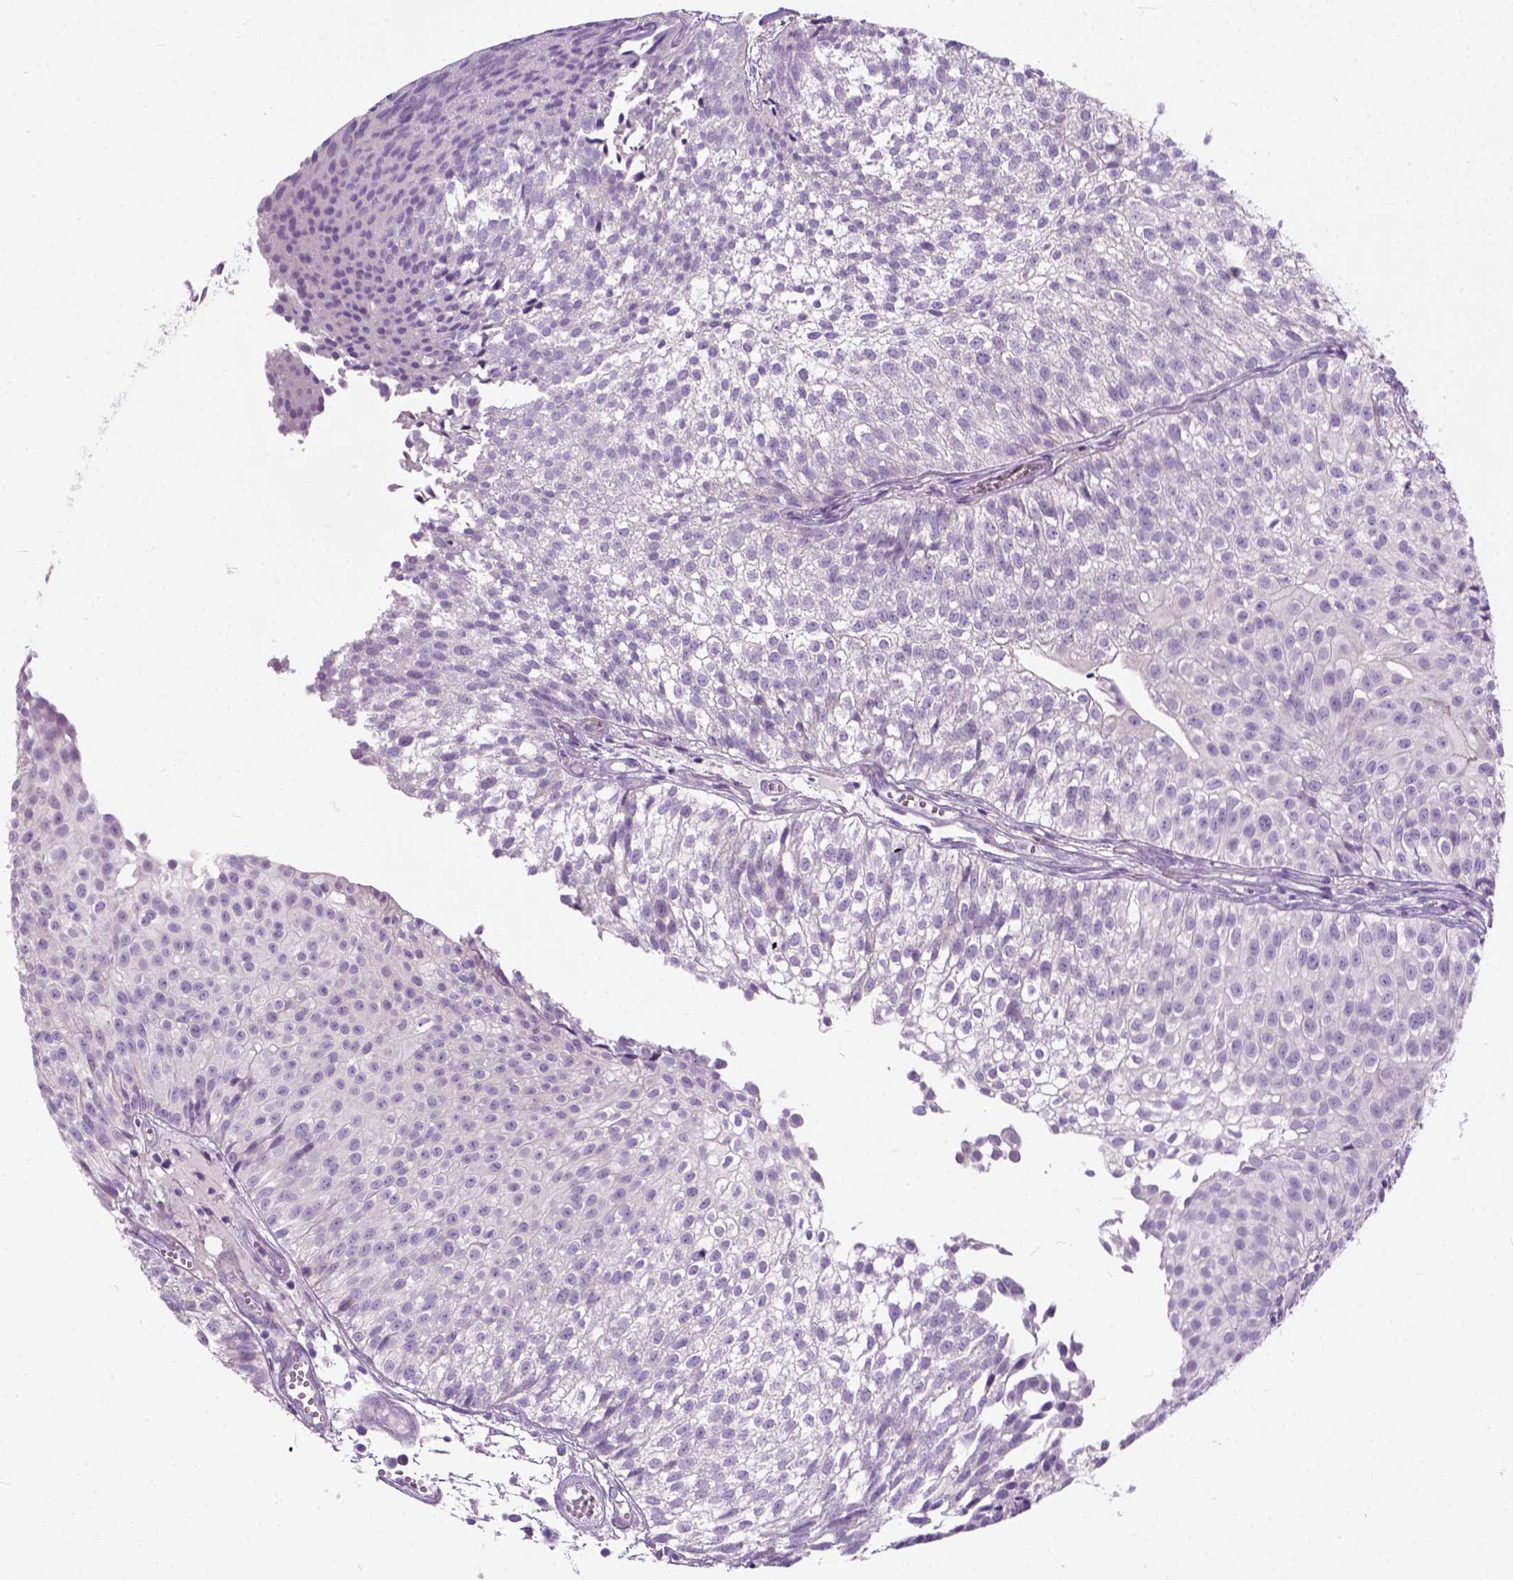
{"staining": {"intensity": "negative", "quantity": "none", "location": "none"}, "tissue": "urothelial cancer", "cell_type": "Tumor cells", "image_type": "cancer", "snomed": [{"axis": "morphology", "description": "Urothelial carcinoma, Low grade"}, {"axis": "topography", "description": "Urinary bladder"}], "caption": "DAB immunohistochemical staining of low-grade urothelial carcinoma shows no significant expression in tumor cells.", "gene": "TRIM72", "patient": {"sex": "male", "age": 70}}